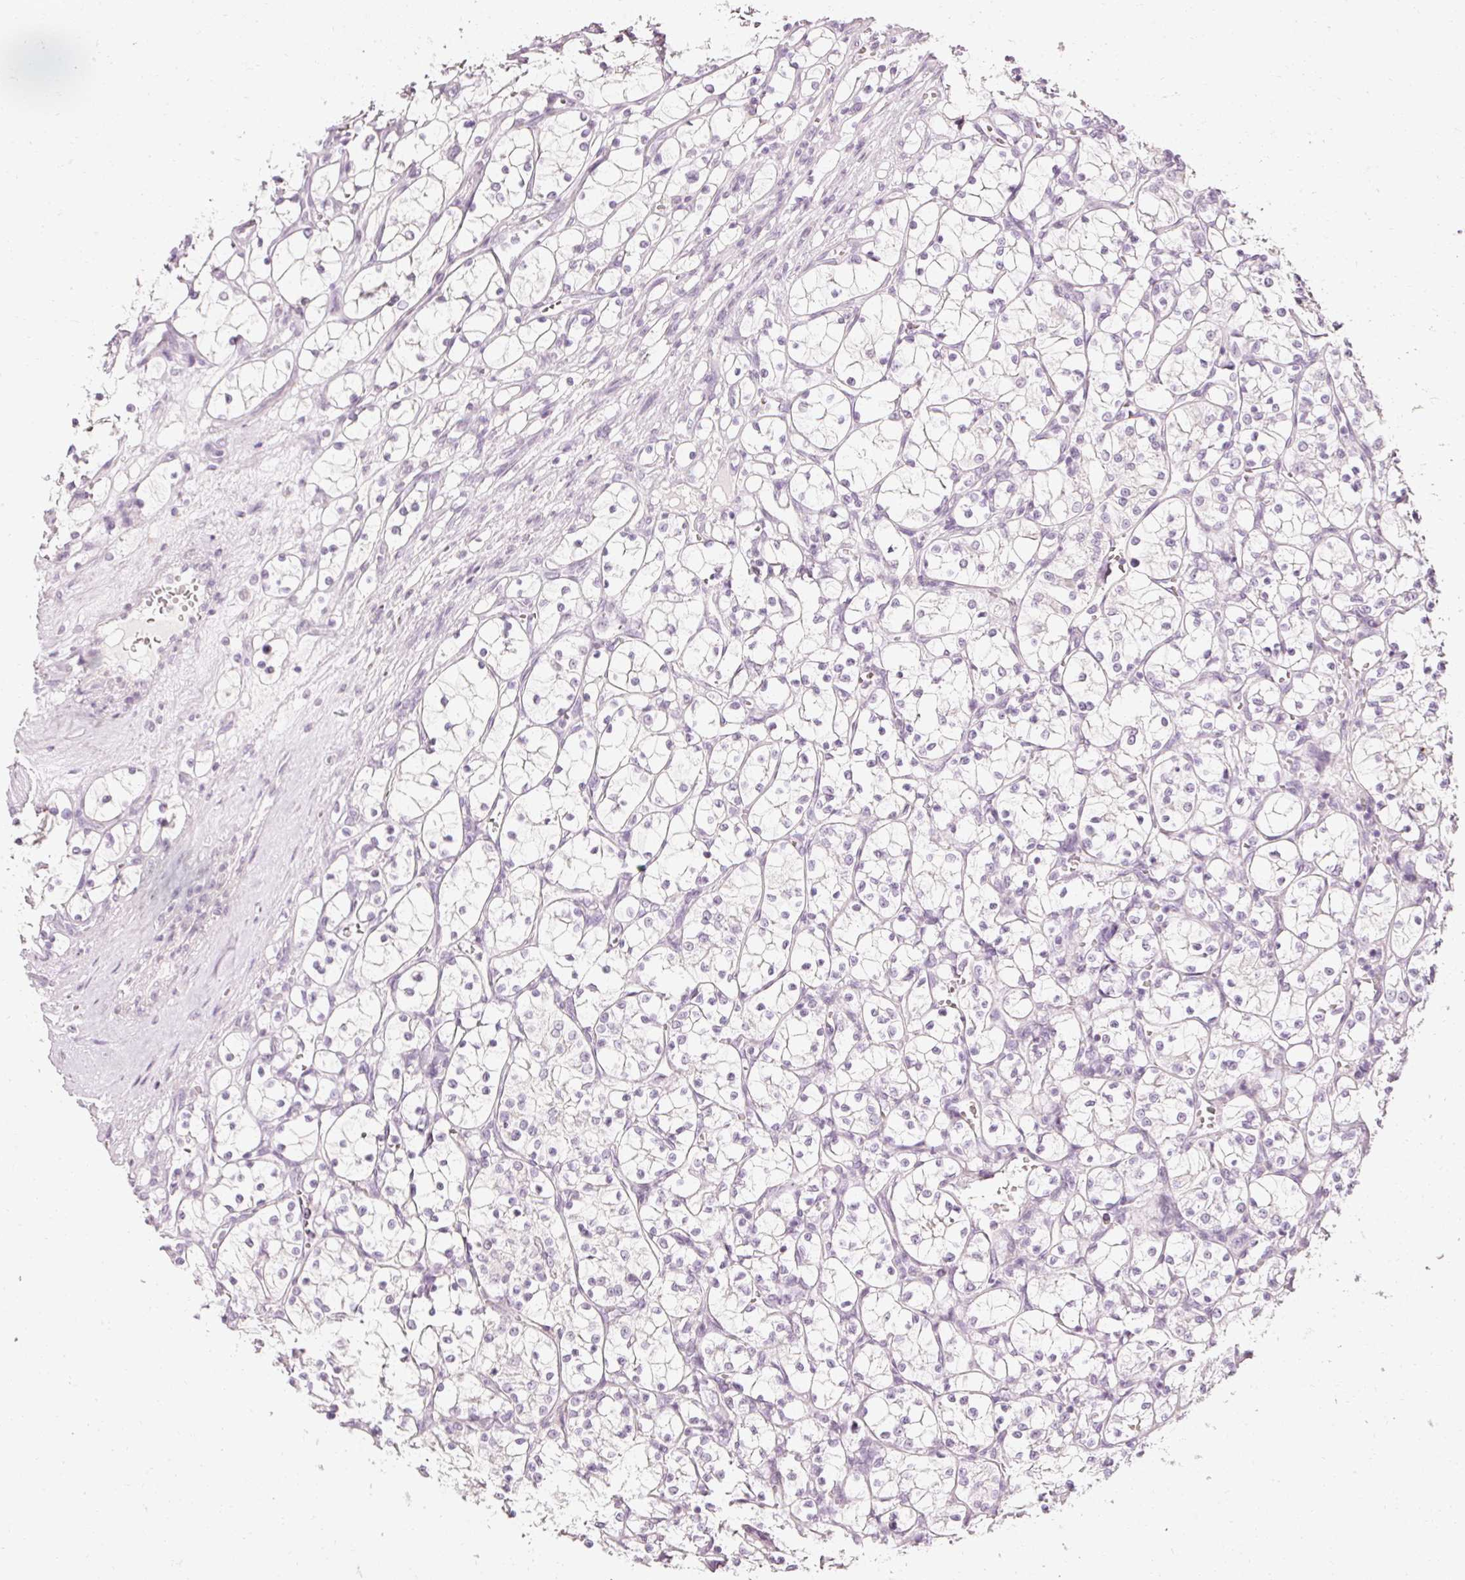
{"staining": {"intensity": "negative", "quantity": "none", "location": "none"}, "tissue": "renal cancer", "cell_type": "Tumor cells", "image_type": "cancer", "snomed": [{"axis": "morphology", "description": "Adenocarcinoma, NOS"}, {"axis": "topography", "description": "Kidney"}], "caption": "Tumor cells are negative for protein expression in human renal cancer (adenocarcinoma).", "gene": "ELAVL3", "patient": {"sex": "female", "age": 69}}